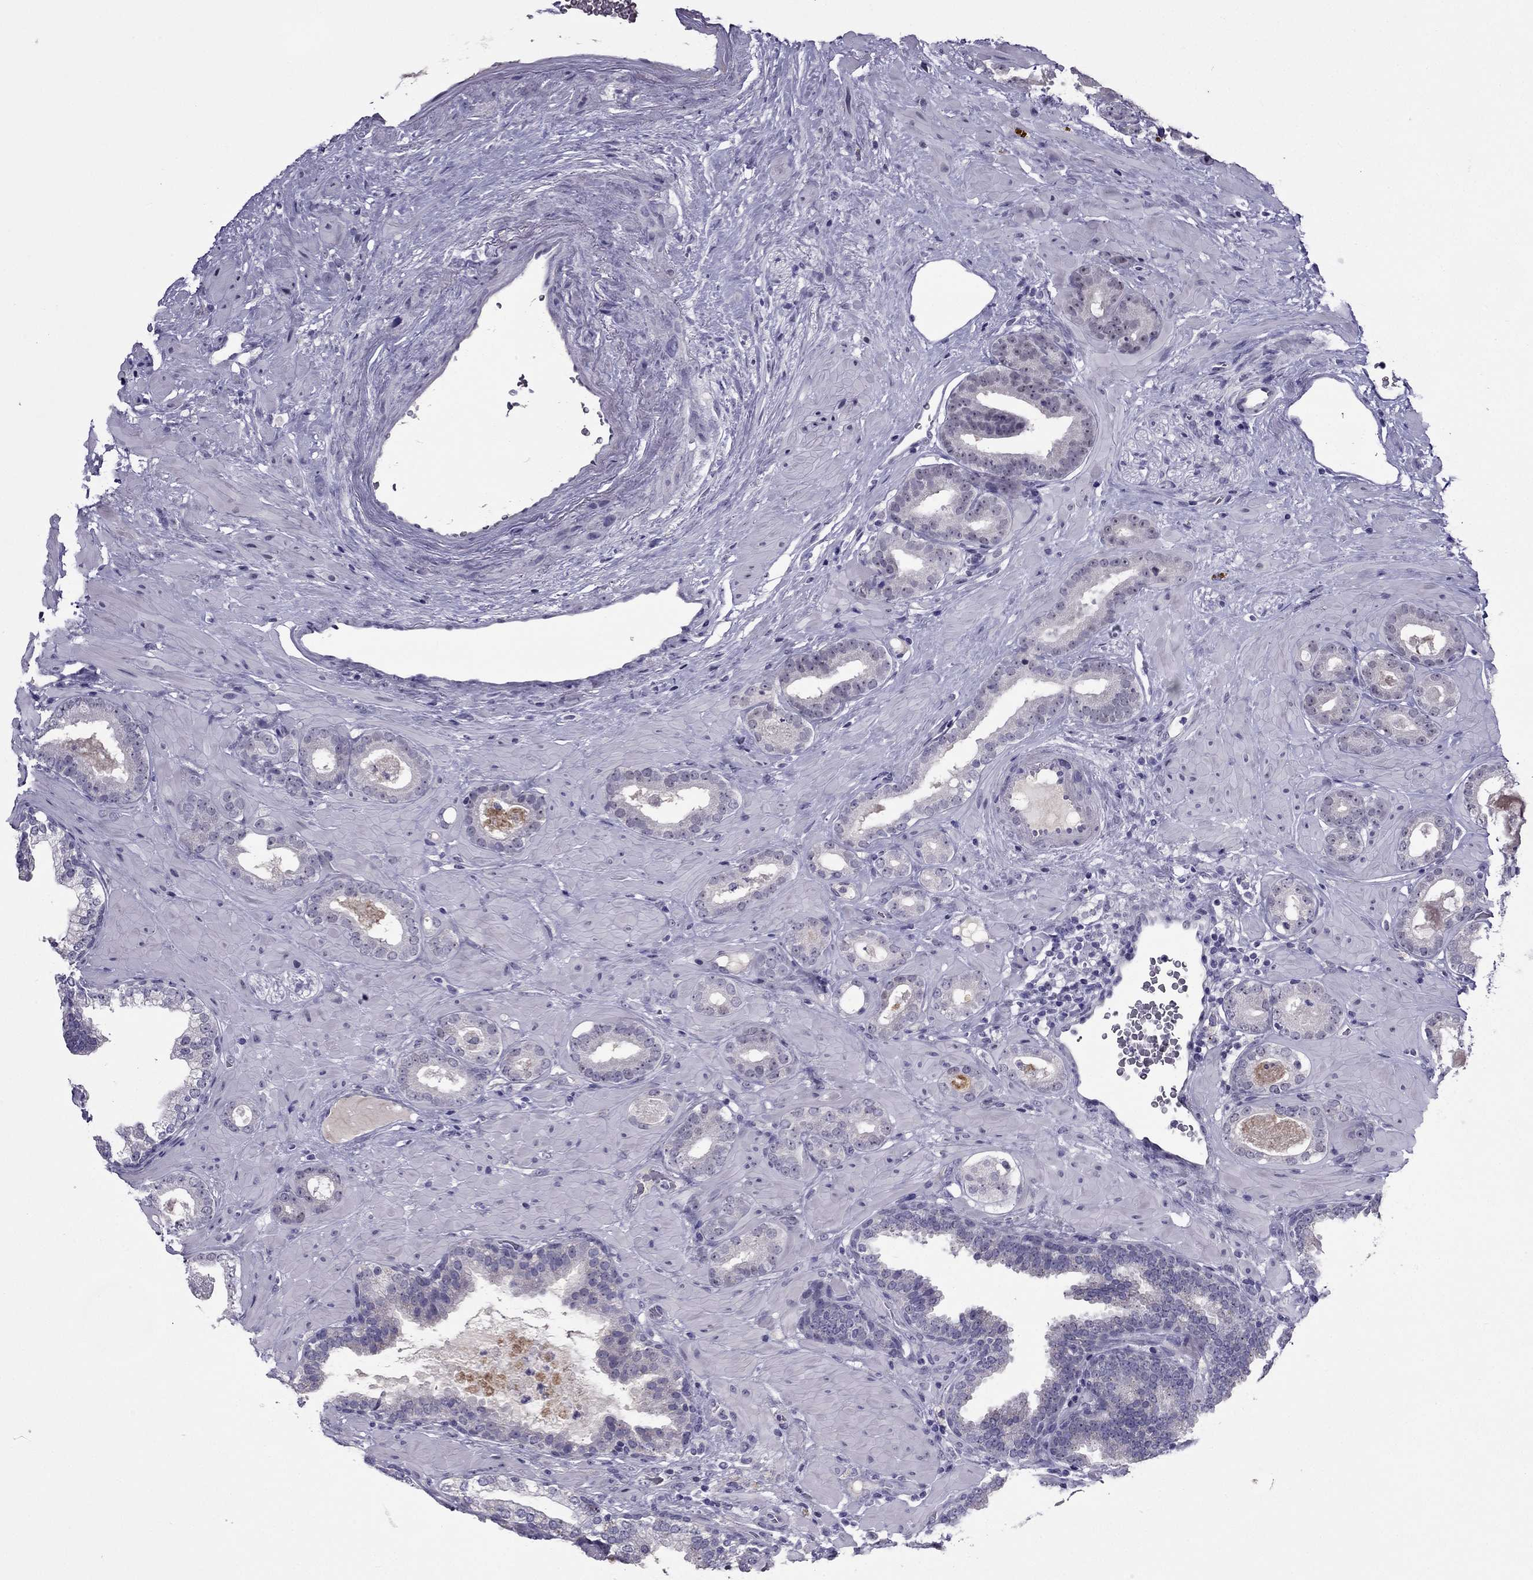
{"staining": {"intensity": "negative", "quantity": "none", "location": "none"}, "tissue": "prostate cancer", "cell_type": "Tumor cells", "image_type": "cancer", "snomed": [{"axis": "morphology", "description": "Adenocarcinoma, Low grade"}, {"axis": "topography", "description": "Prostate"}], "caption": "Protein analysis of prostate cancer shows no significant expression in tumor cells. Brightfield microscopy of immunohistochemistry stained with DAB (3,3'-diaminobenzidine) (brown) and hematoxylin (blue), captured at high magnification.", "gene": "MYBPH", "patient": {"sex": "male", "age": 60}}